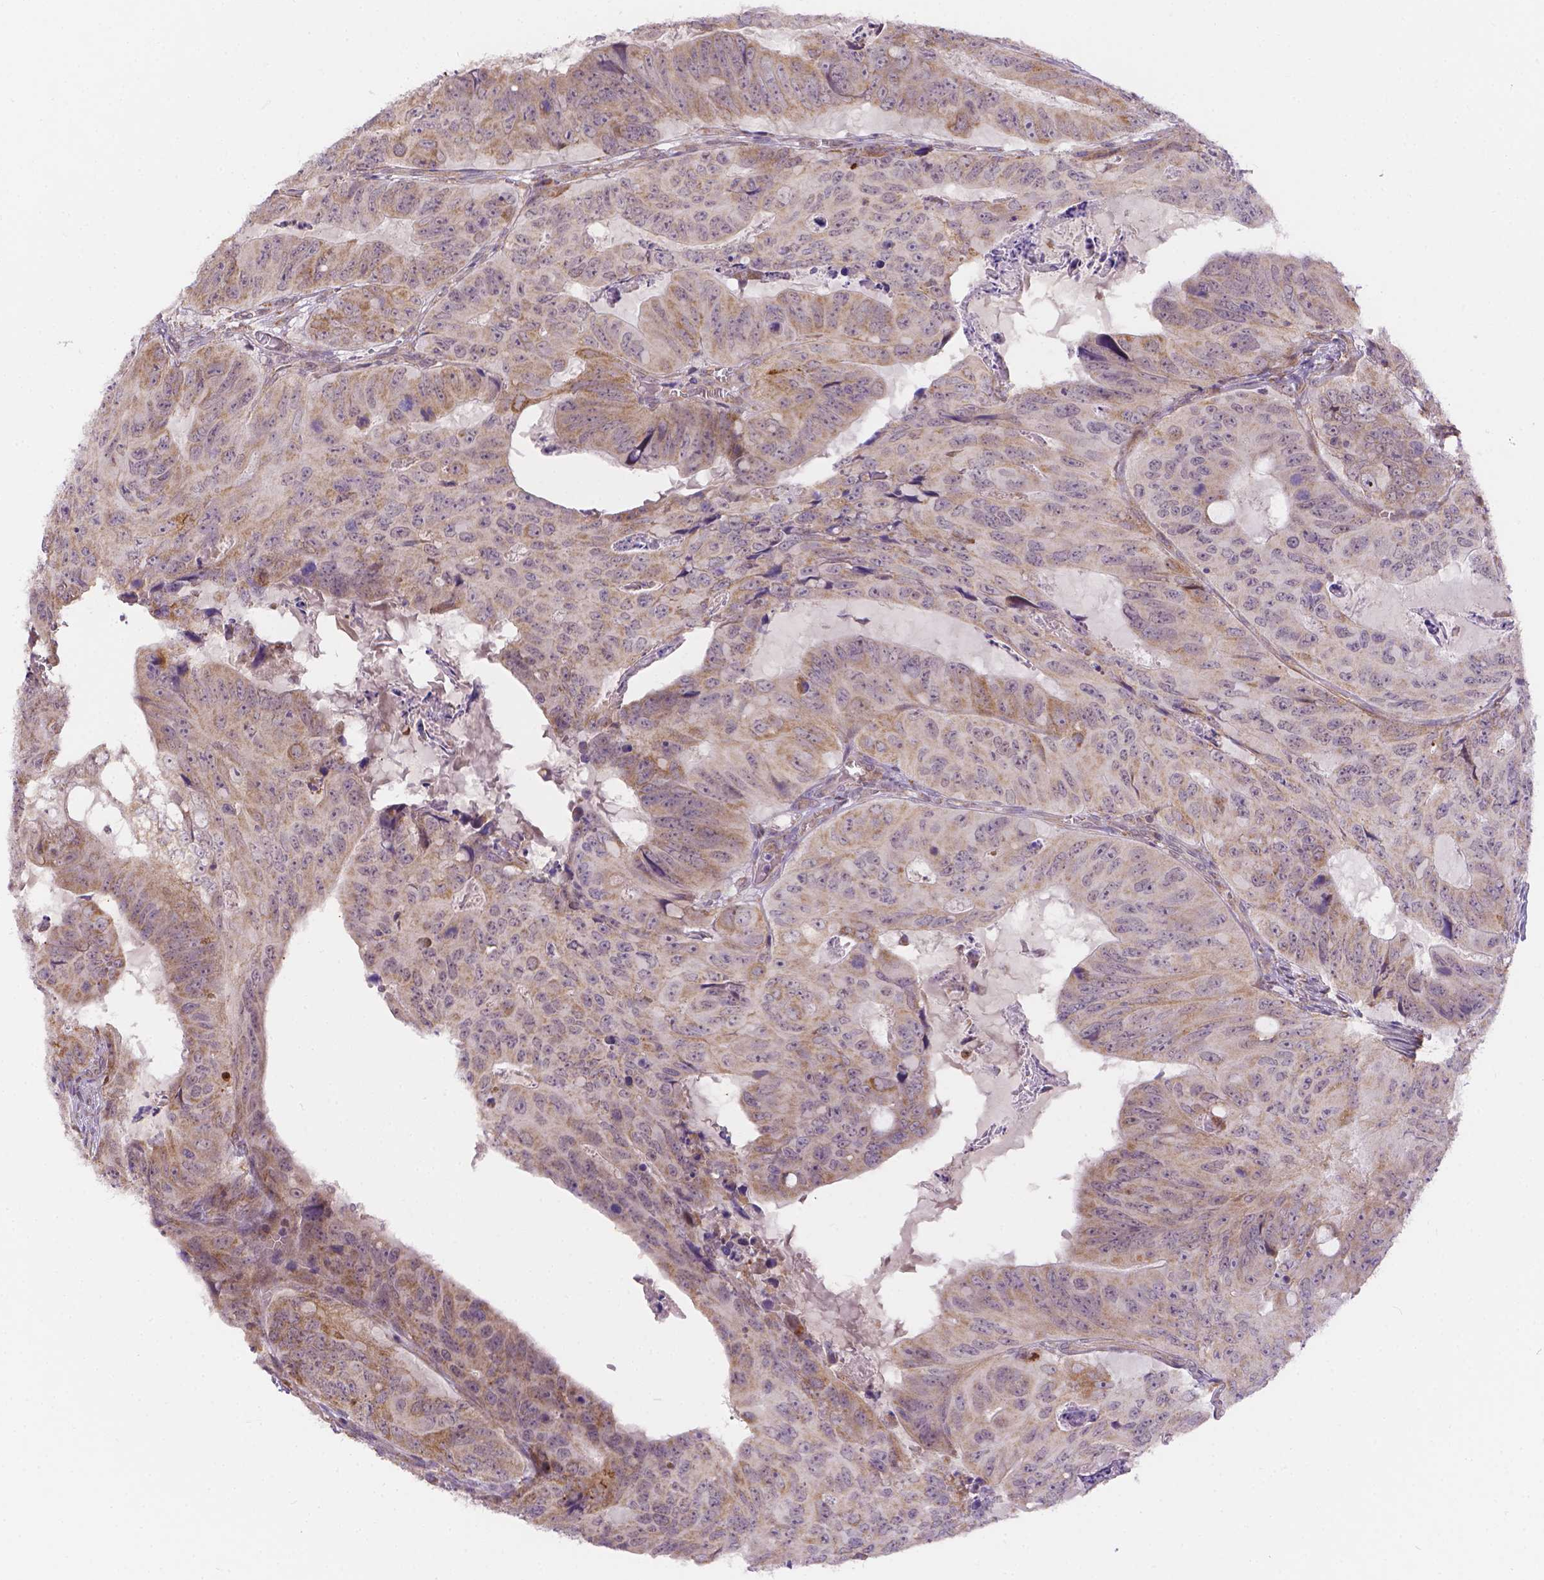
{"staining": {"intensity": "weak", "quantity": "25%-75%", "location": "cytoplasmic/membranous"}, "tissue": "colorectal cancer", "cell_type": "Tumor cells", "image_type": "cancer", "snomed": [{"axis": "morphology", "description": "Adenocarcinoma, NOS"}, {"axis": "topography", "description": "Colon"}], "caption": "Immunohistochemistry (IHC) histopathology image of colorectal cancer stained for a protein (brown), which shows low levels of weak cytoplasmic/membranous expression in about 25%-75% of tumor cells.", "gene": "CYYR1", "patient": {"sex": "male", "age": 79}}